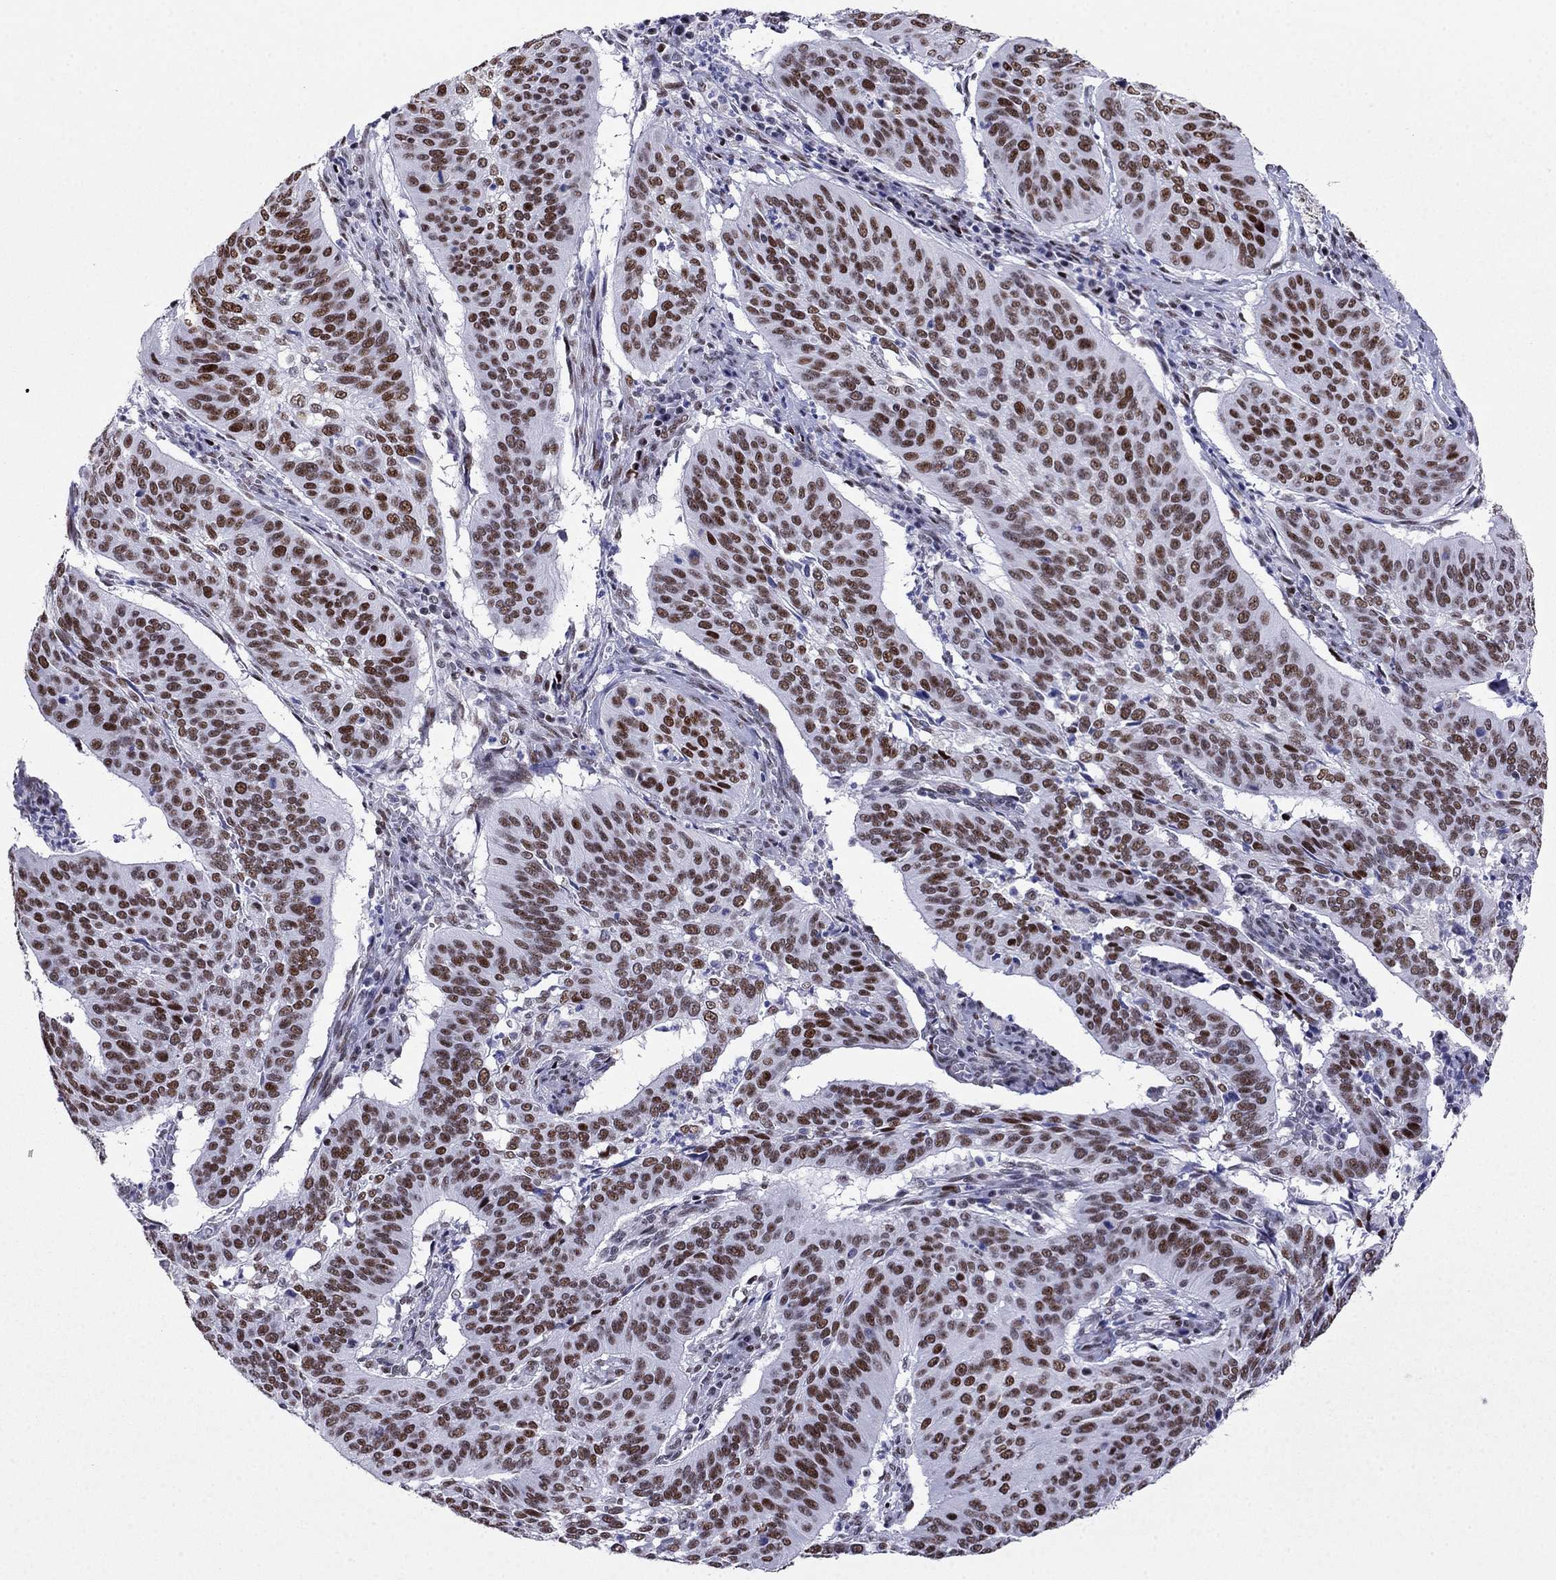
{"staining": {"intensity": "strong", "quantity": ">75%", "location": "nuclear"}, "tissue": "cervical cancer", "cell_type": "Tumor cells", "image_type": "cancer", "snomed": [{"axis": "morphology", "description": "Normal tissue, NOS"}, {"axis": "morphology", "description": "Squamous cell carcinoma, NOS"}, {"axis": "topography", "description": "Cervix"}], "caption": "About >75% of tumor cells in cervical cancer (squamous cell carcinoma) demonstrate strong nuclear protein positivity as visualized by brown immunohistochemical staining.", "gene": "PPM1G", "patient": {"sex": "female", "age": 39}}